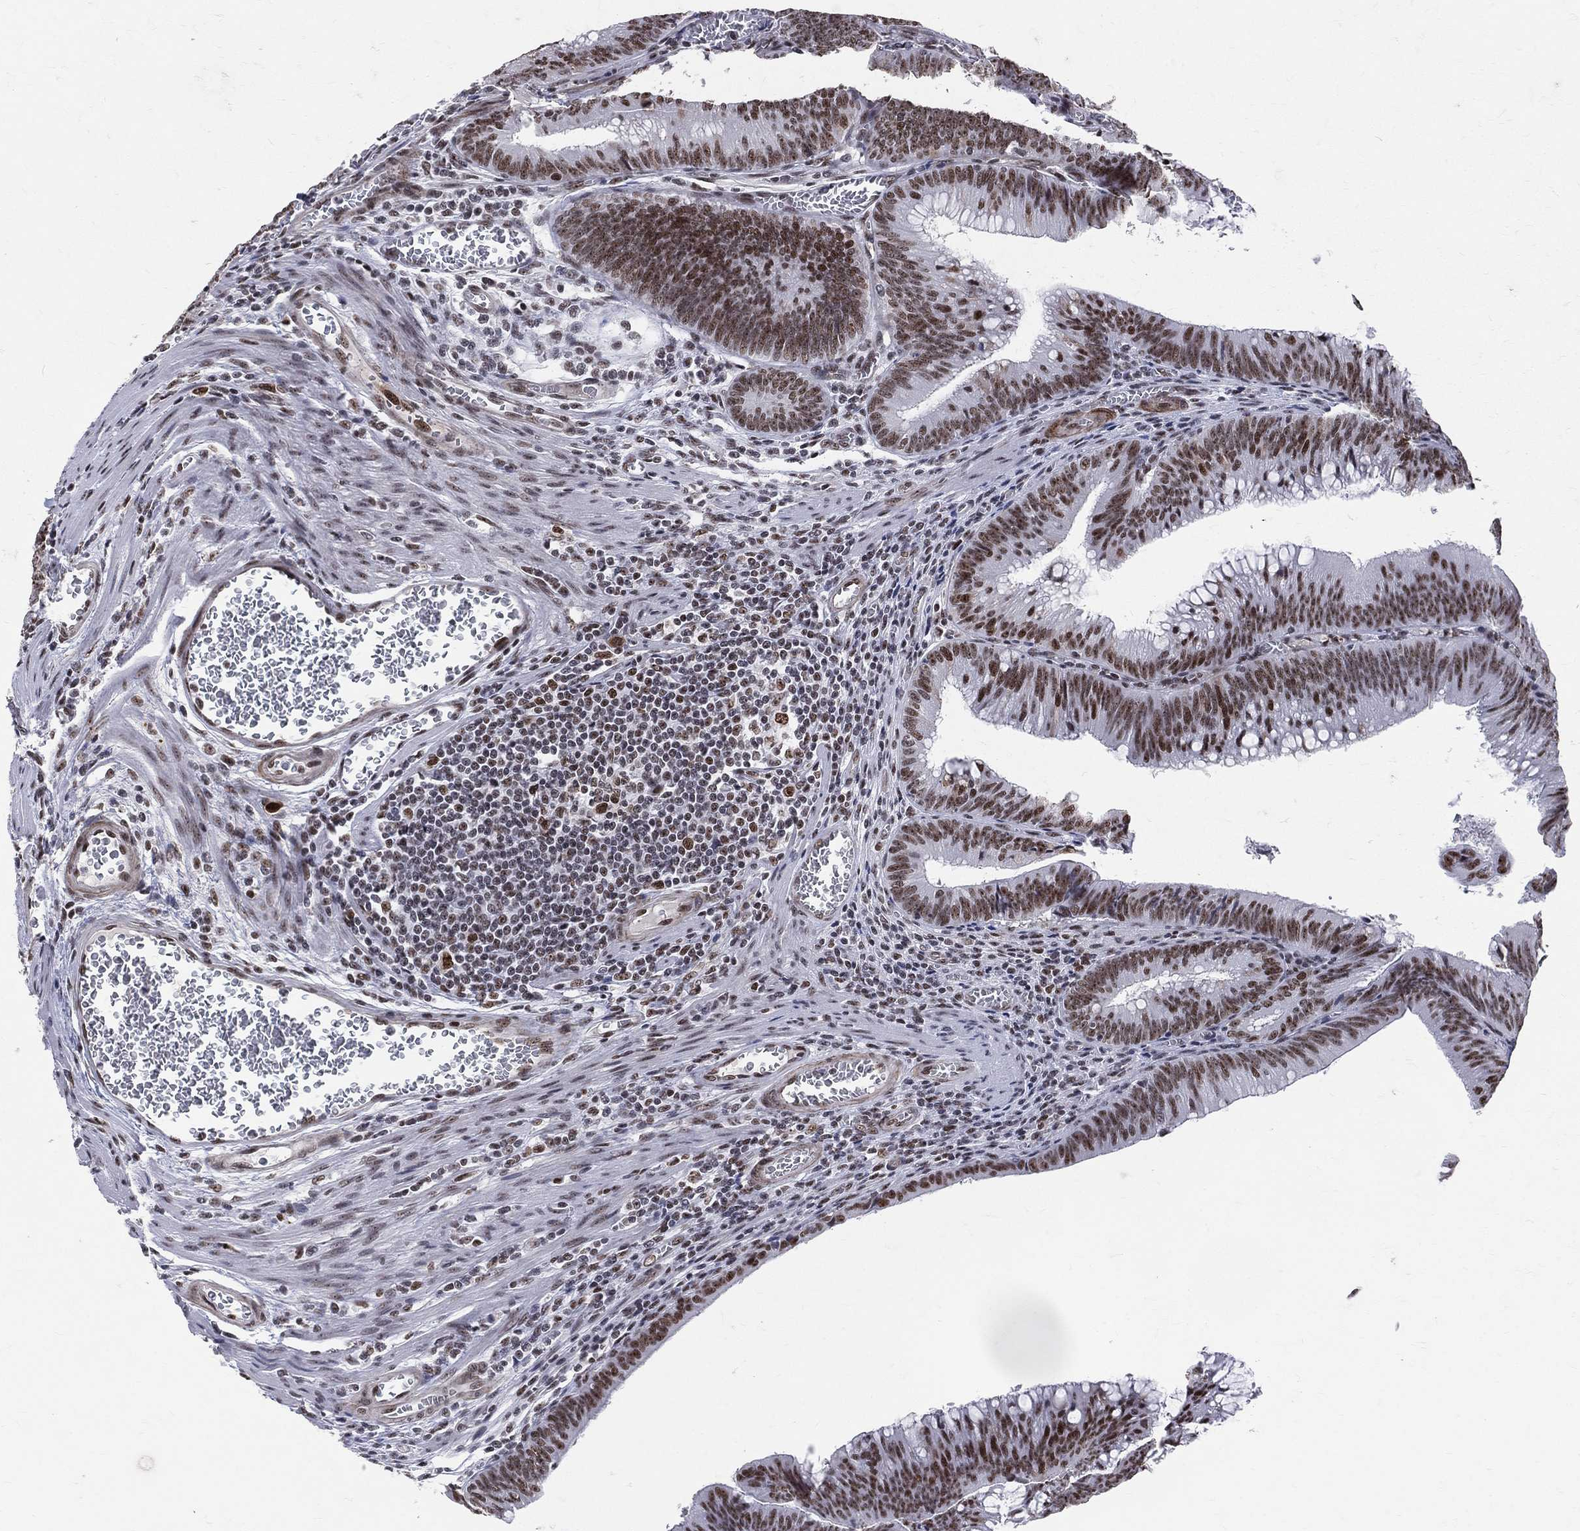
{"staining": {"intensity": "moderate", "quantity": ">75%", "location": "nuclear"}, "tissue": "colorectal cancer", "cell_type": "Tumor cells", "image_type": "cancer", "snomed": [{"axis": "morphology", "description": "Adenocarcinoma, NOS"}, {"axis": "topography", "description": "Rectum"}], "caption": "A photomicrograph showing moderate nuclear positivity in about >75% of tumor cells in adenocarcinoma (colorectal), as visualized by brown immunohistochemical staining.", "gene": "CDK7", "patient": {"sex": "female", "age": 72}}